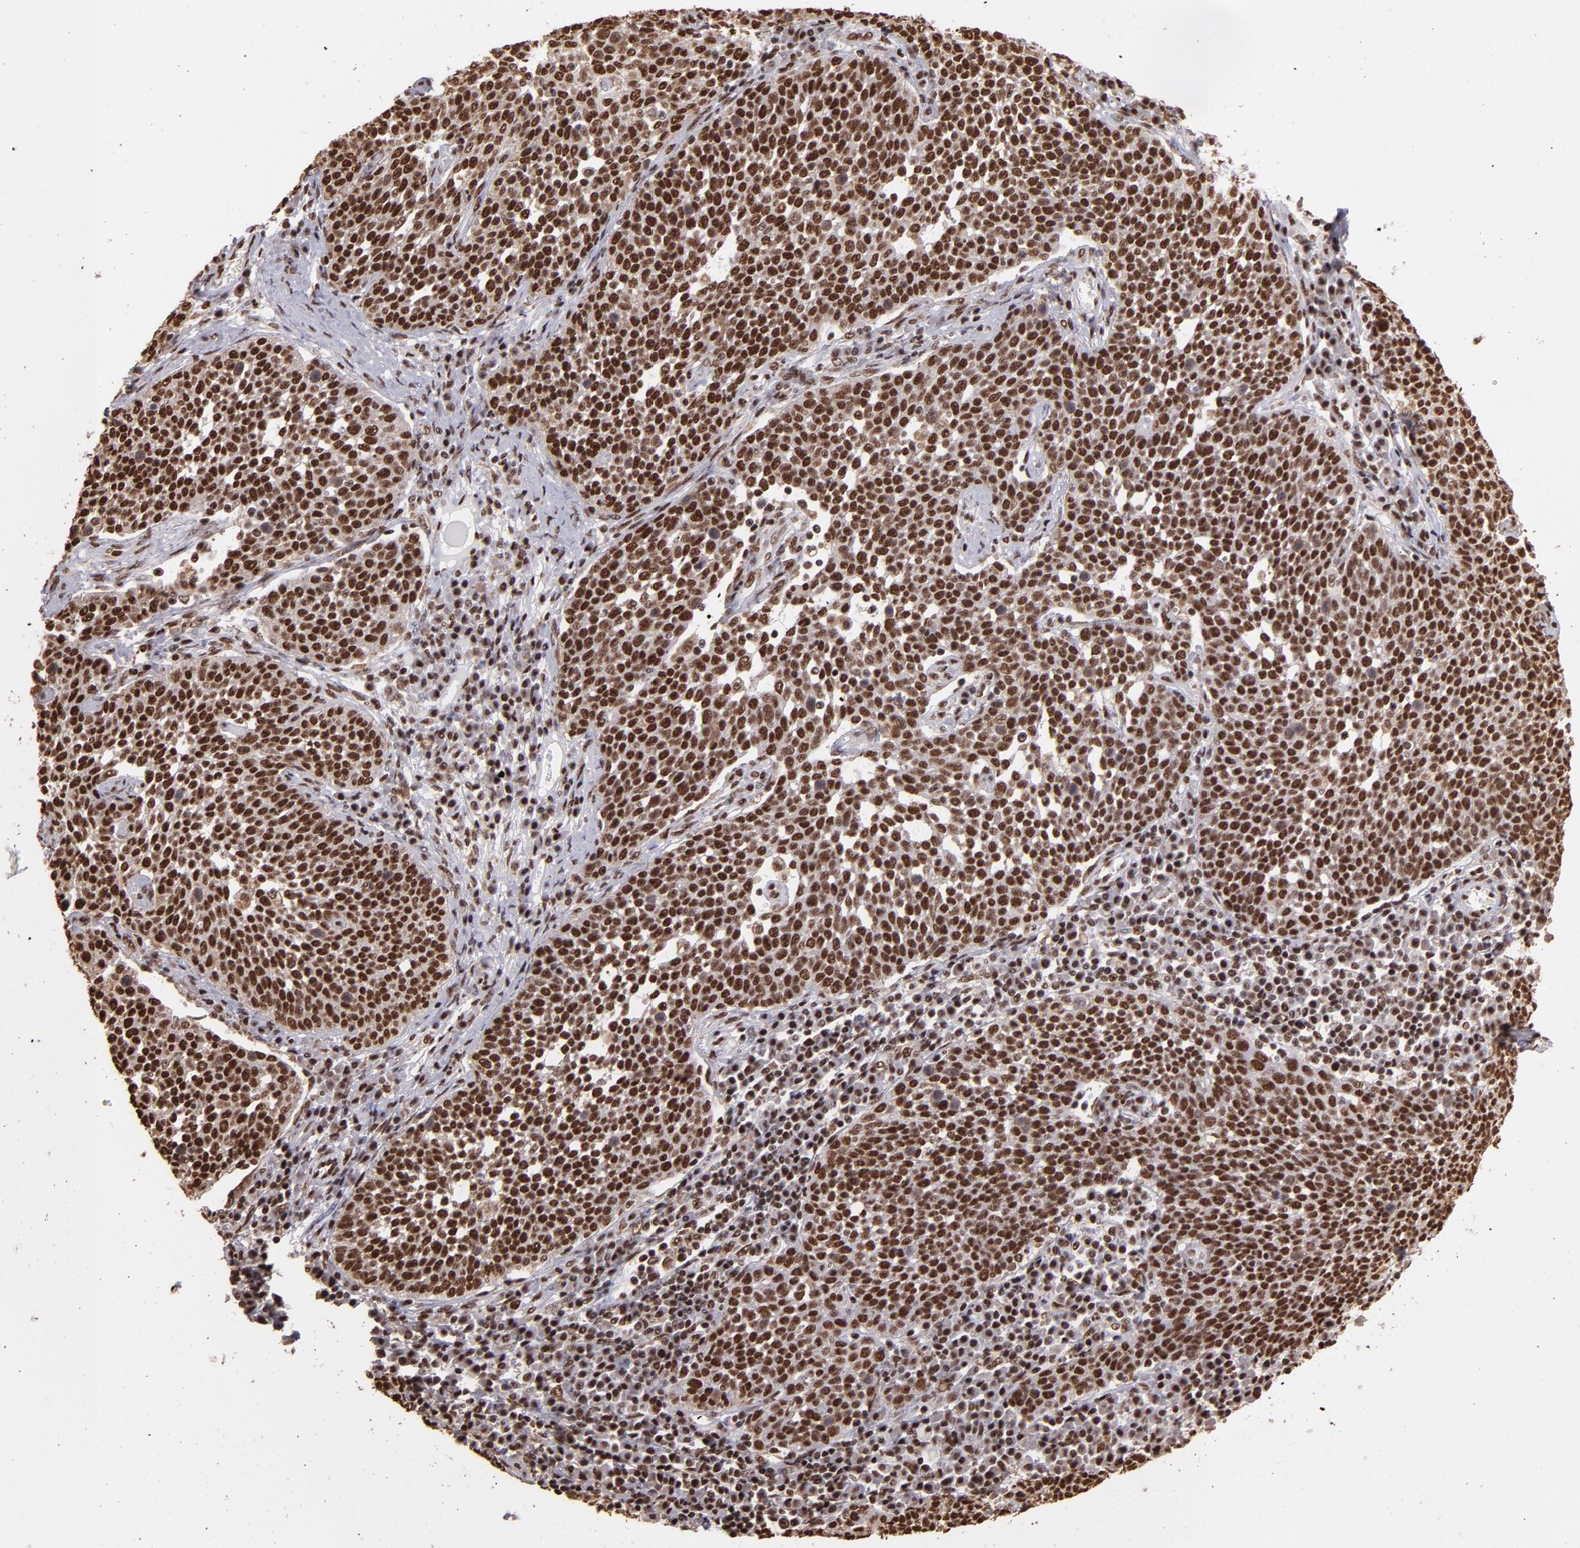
{"staining": {"intensity": "strong", "quantity": ">75%", "location": "cytoplasmic/membranous,nuclear"}, "tissue": "cervical cancer", "cell_type": "Tumor cells", "image_type": "cancer", "snomed": [{"axis": "morphology", "description": "Squamous cell carcinoma, NOS"}, {"axis": "topography", "description": "Cervix"}], "caption": "Immunohistochemistry (IHC) staining of cervical cancer, which demonstrates high levels of strong cytoplasmic/membranous and nuclear positivity in about >75% of tumor cells indicating strong cytoplasmic/membranous and nuclear protein staining. The staining was performed using DAB (3,3'-diaminobenzidine) (brown) for protein detection and nuclei were counterstained in hematoxylin (blue).", "gene": "SP1", "patient": {"sex": "female", "age": 34}}